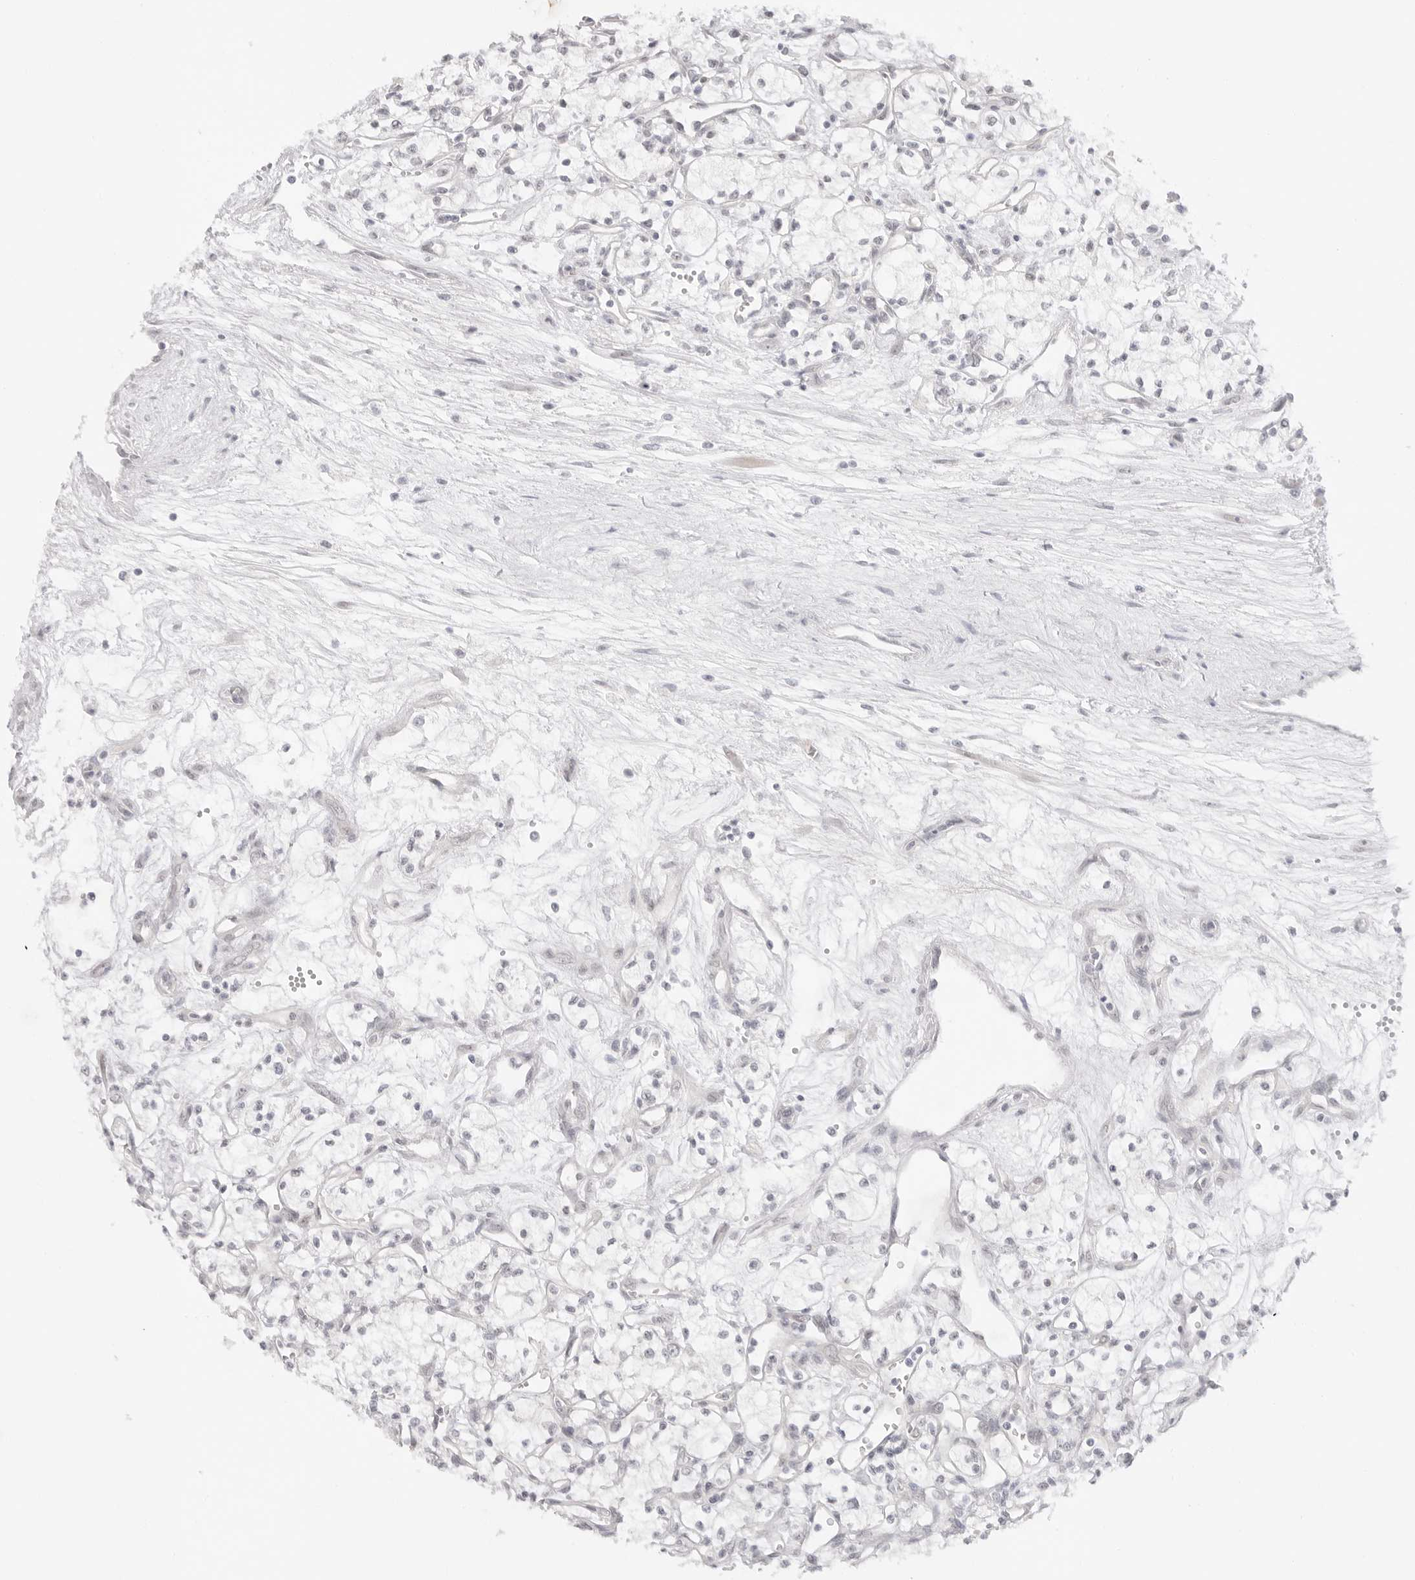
{"staining": {"intensity": "negative", "quantity": "none", "location": "none"}, "tissue": "renal cancer", "cell_type": "Tumor cells", "image_type": "cancer", "snomed": [{"axis": "morphology", "description": "Adenocarcinoma, NOS"}, {"axis": "topography", "description": "Kidney"}], "caption": "IHC of human adenocarcinoma (renal) reveals no staining in tumor cells. Nuclei are stained in blue.", "gene": "MED18", "patient": {"sex": "male", "age": 59}}